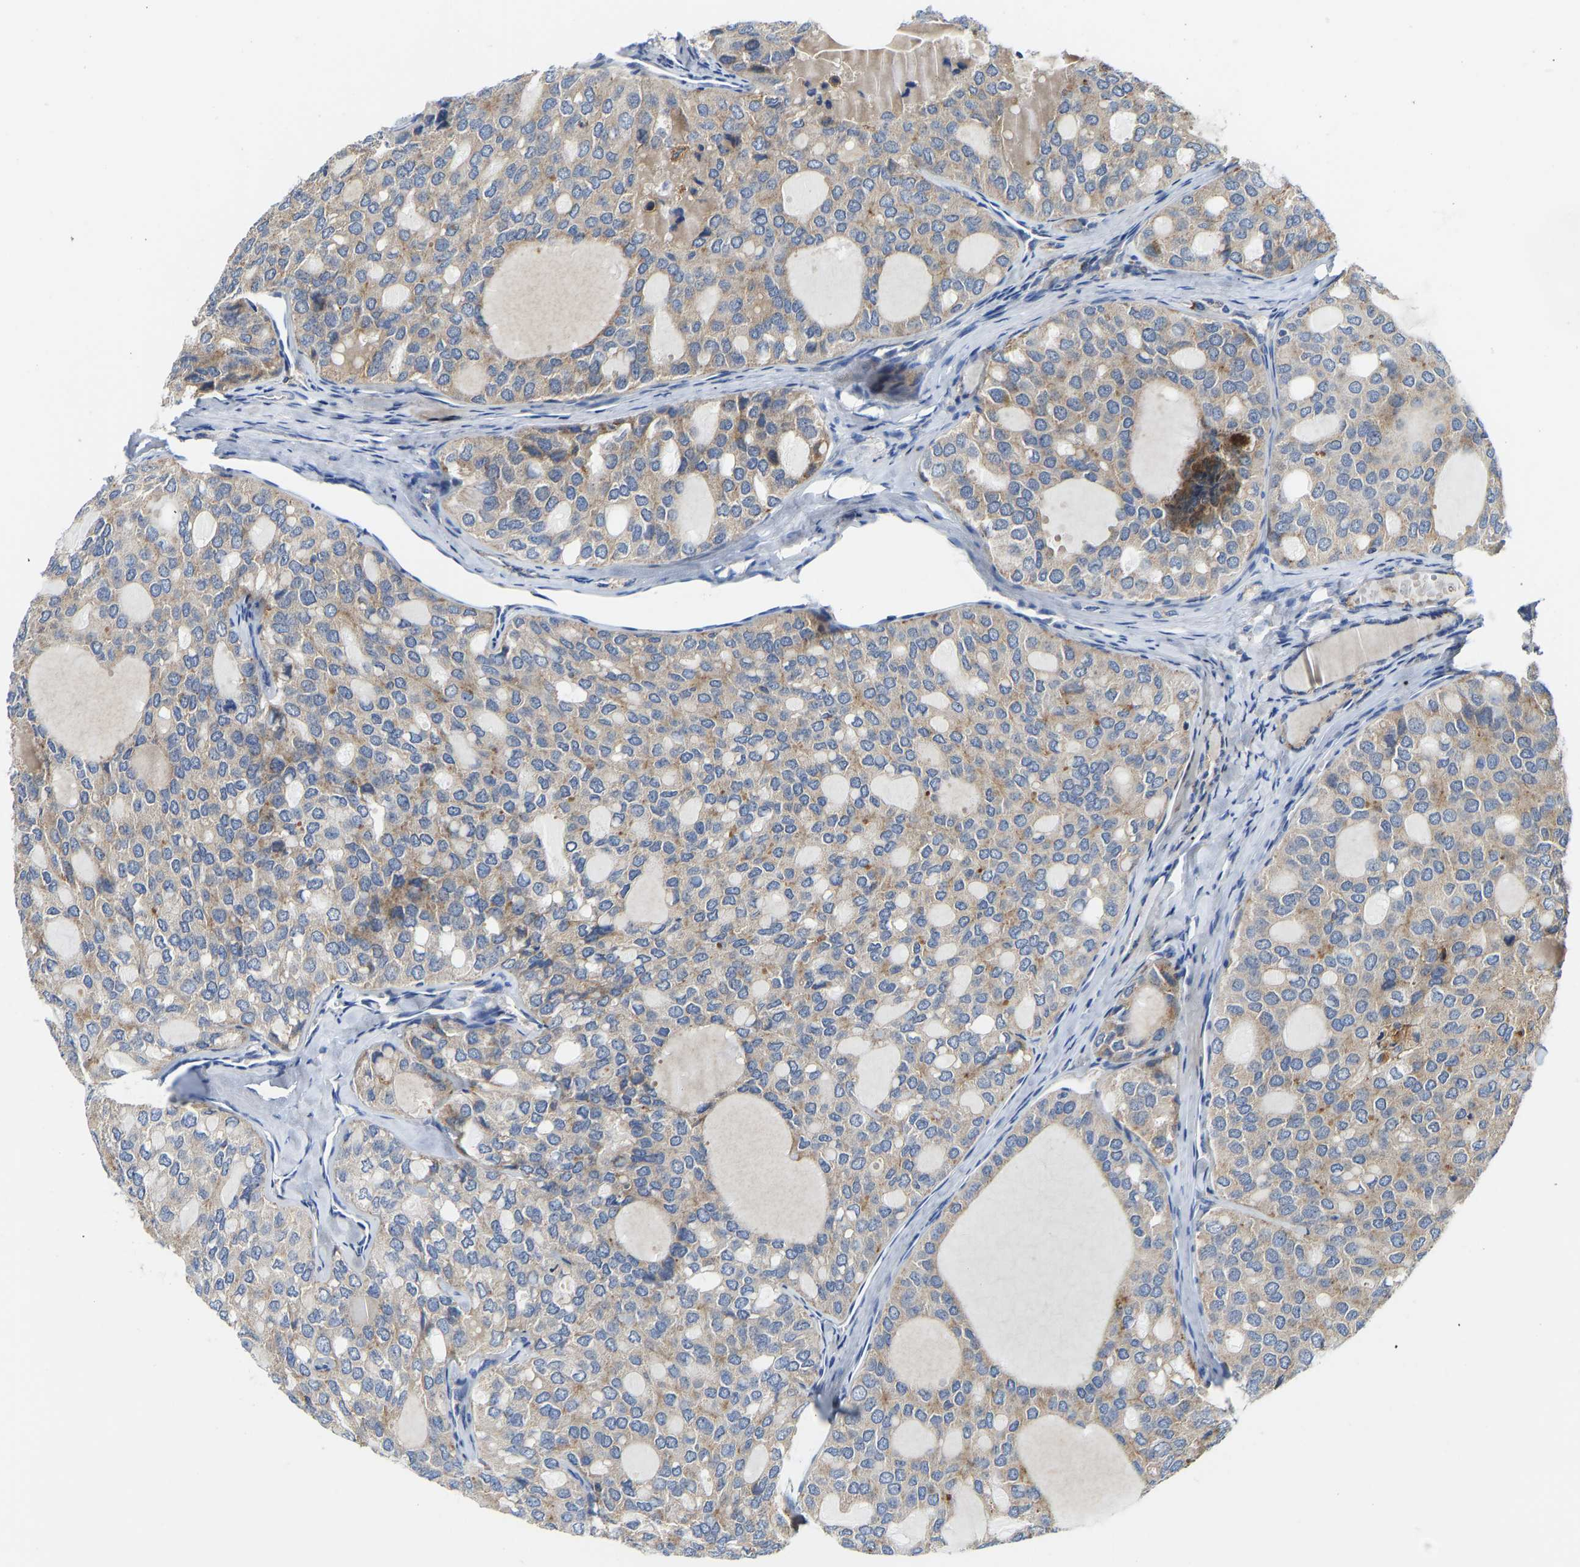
{"staining": {"intensity": "weak", "quantity": ">75%", "location": "cytoplasmic/membranous"}, "tissue": "thyroid cancer", "cell_type": "Tumor cells", "image_type": "cancer", "snomed": [{"axis": "morphology", "description": "Follicular adenoma carcinoma, NOS"}, {"axis": "topography", "description": "Thyroid gland"}], "caption": "The image exhibits staining of follicular adenoma carcinoma (thyroid), revealing weak cytoplasmic/membranous protein staining (brown color) within tumor cells.", "gene": "ATP6V1E1", "patient": {"sex": "male", "age": 75}}